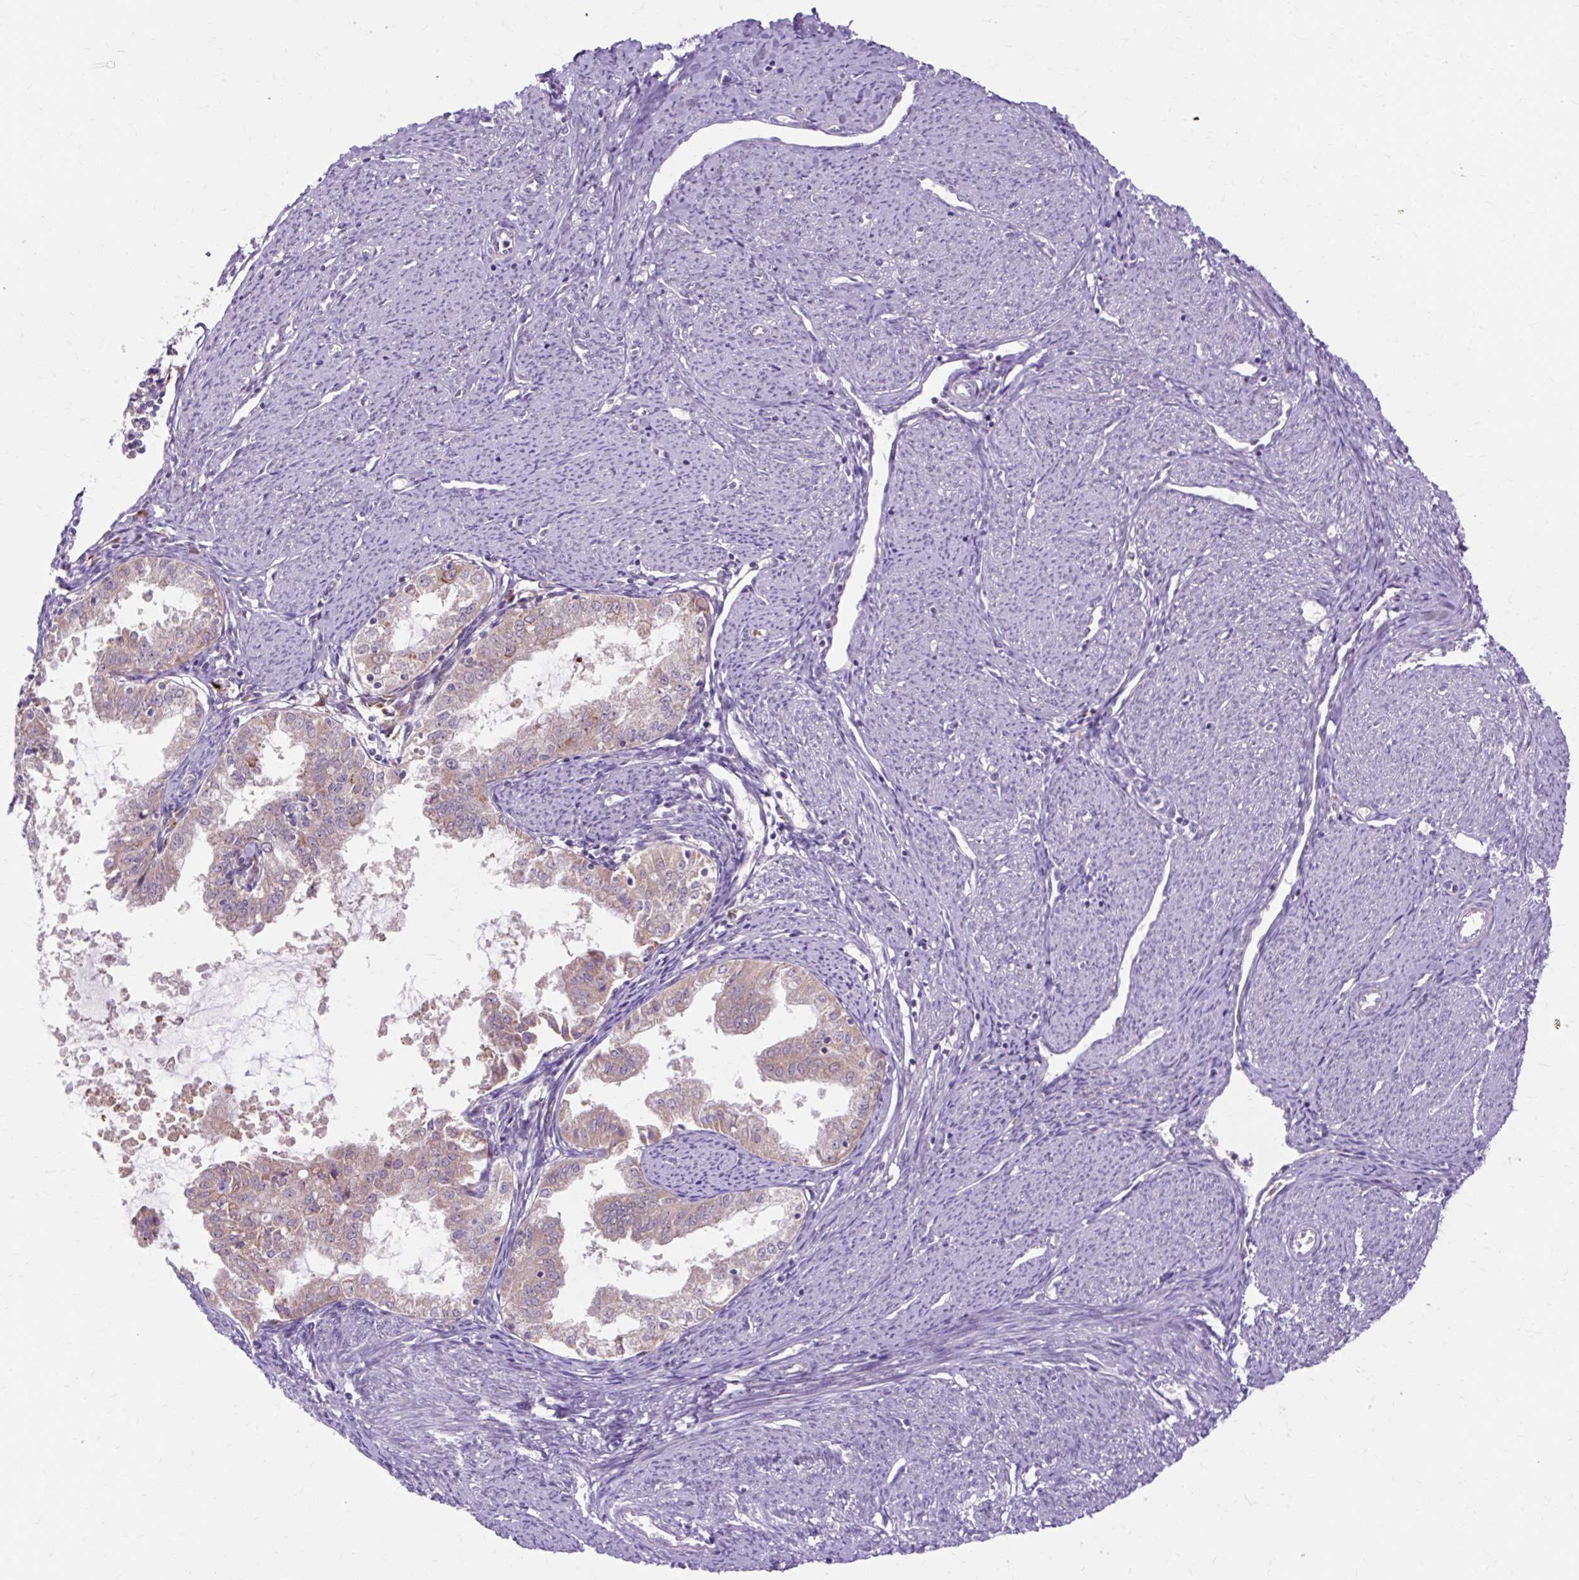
{"staining": {"intensity": "weak", "quantity": "25%-75%", "location": "cytoplasmic/membranous"}, "tissue": "endometrial cancer", "cell_type": "Tumor cells", "image_type": "cancer", "snomed": [{"axis": "morphology", "description": "Adenocarcinoma, NOS"}, {"axis": "topography", "description": "Endometrium"}], "caption": "Adenocarcinoma (endometrial) stained with DAB IHC demonstrates low levels of weak cytoplasmic/membranous positivity in about 25%-75% of tumor cells. (IHC, brightfield microscopy, high magnification).", "gene": "GEMIN2", "patient": {"sex": "female", "age": 70}}